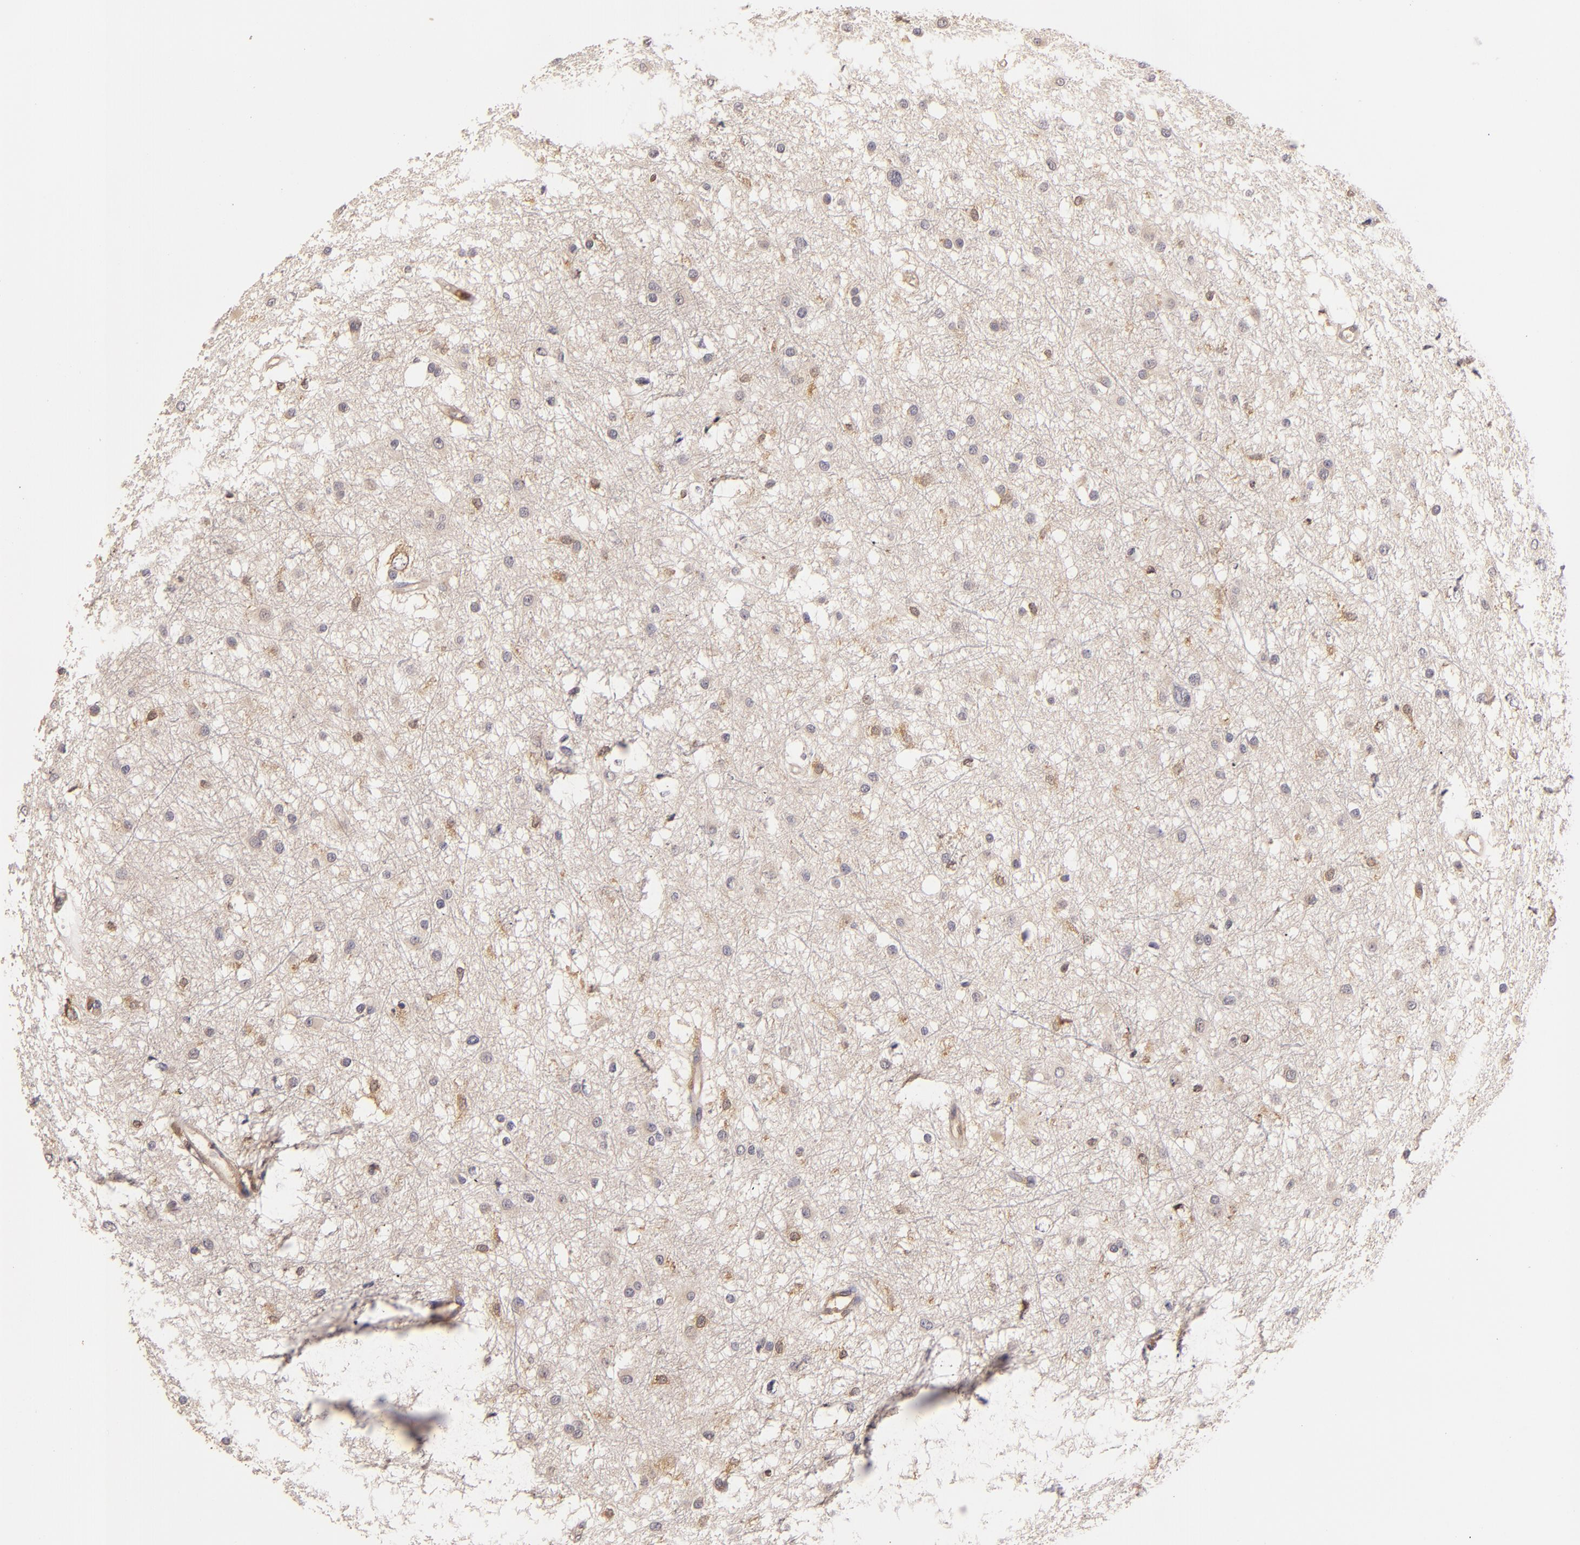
{"staining": {"intensity": "weak", "quantity": ">75%", "location": "cytoplasmic/membranous"}, "tissue": "glioma", "cell_type": "Tumor cells", "image_type": "cancer", "snomed": [{"axis": "morphology", "description": "Glioma, malignant, Low grade"}, {"axis": "topography", "description": "Brain"}], "caption": "IHC staining of glioma, which demonstrates low levels of weak cytoplasmic/membranous staining in about >75% of tumor cells indicating weak cytoplasmic/membranous protein staining. The staining was performed using DAB (3,3'-diaminobenzidine) (brown) for protein detection and nuclei were counterstained in hematoxylin (blue).", "gene": "PRKCD", "patient": {"sex": "female", "age": 36}}